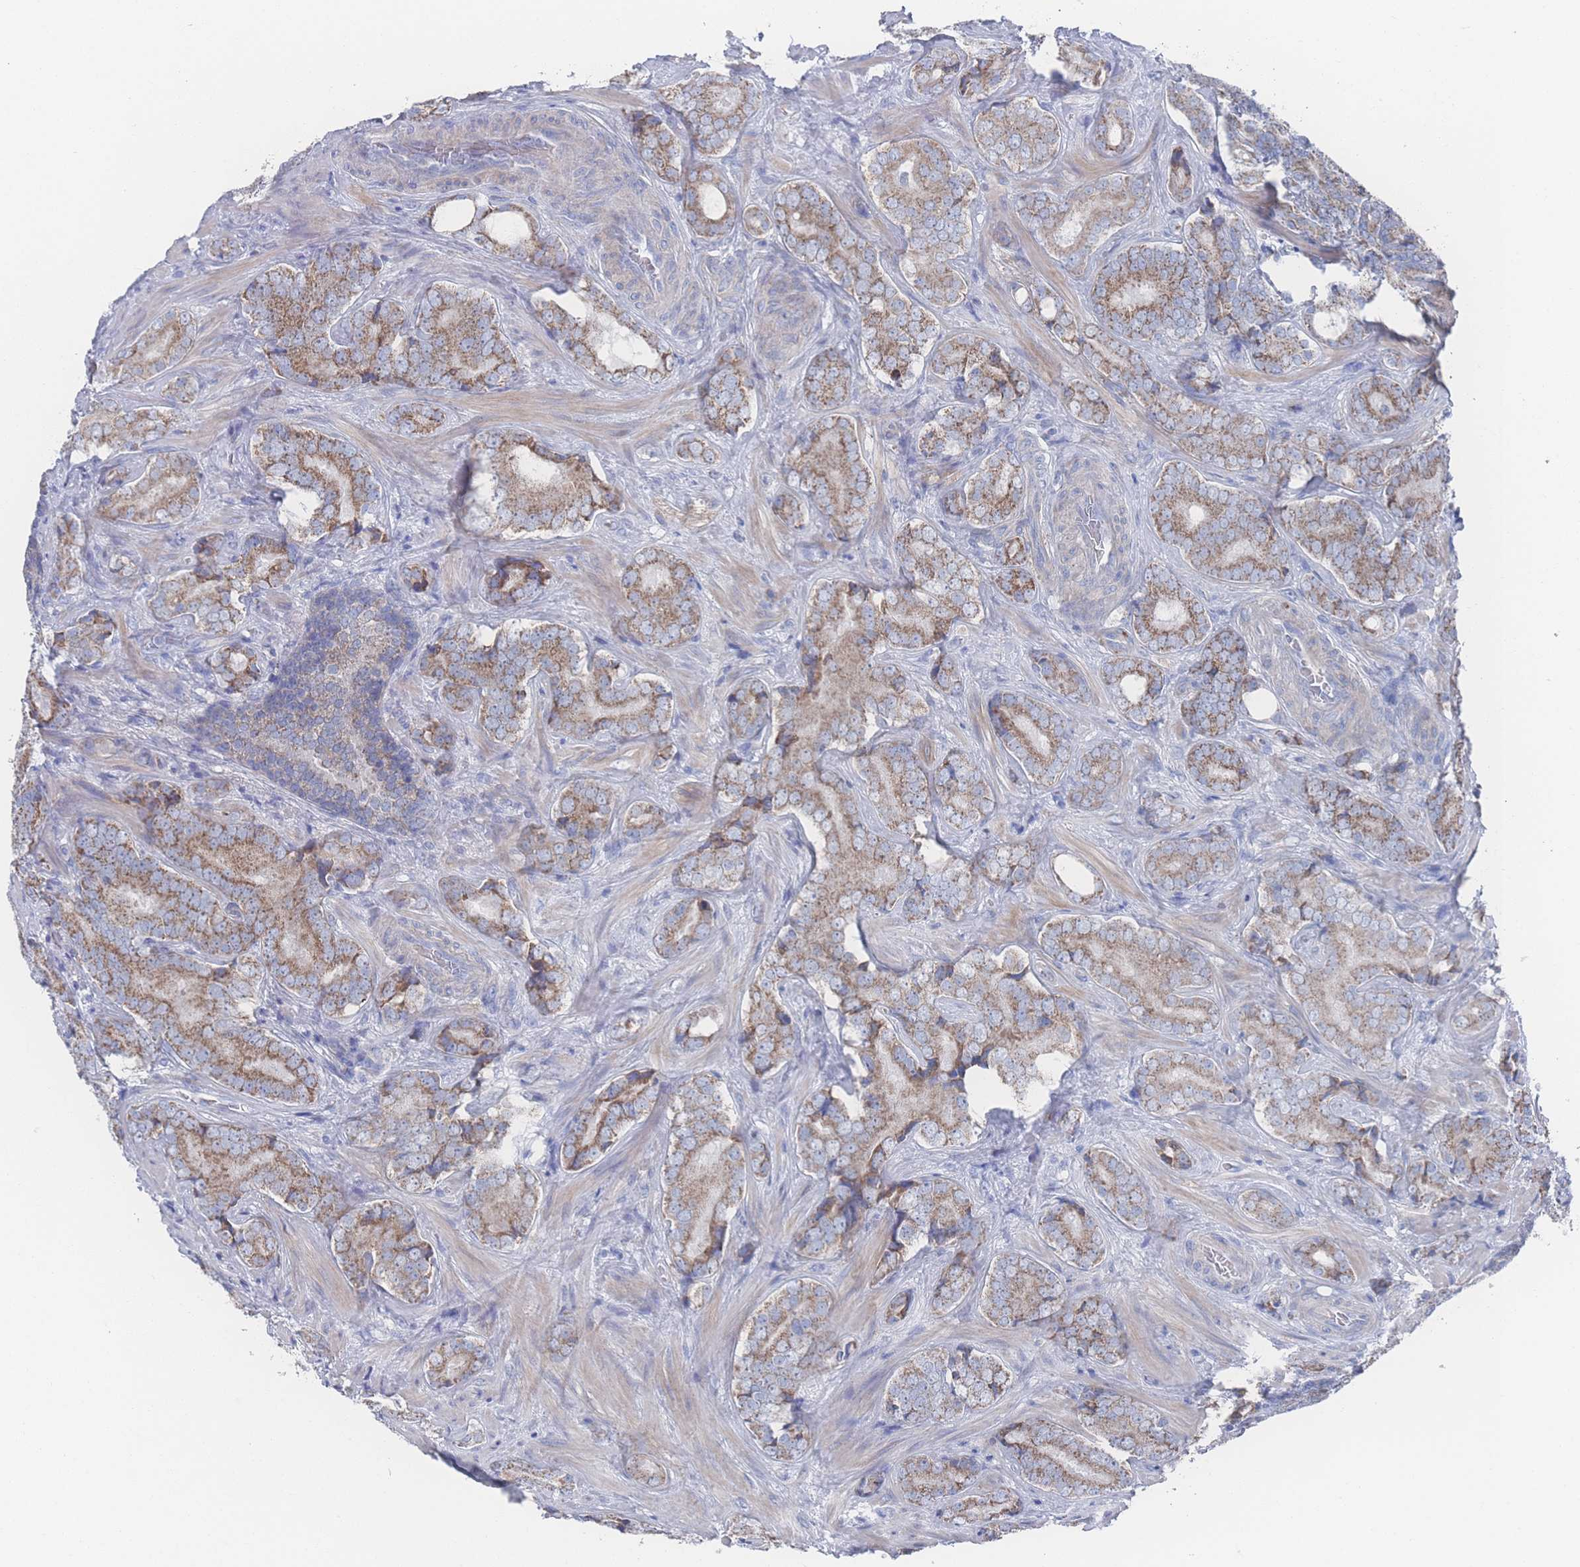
{"staining": {"intensity": "moderate", "quantity": ">75%", "location": "cytoplasmic/membranous"}, "tissue": "prostate cancer", "cell_type": "Tumor cells", "image_type": "cancer", "snomed": [{"axis": "morphology", "description": "Adenocarcinoma, Low grade"}, {"axis": "topography", "description": "Prostate"}], "caption": "Protein analysis of prostate cancer (adenocarcinoma (low-grade)) tissue shows moderate cytoplasmic/membranous positivity in about >75% of tumor cells.", "gene": "SNPH", "patient": {"sex": "male", "age": 58}}